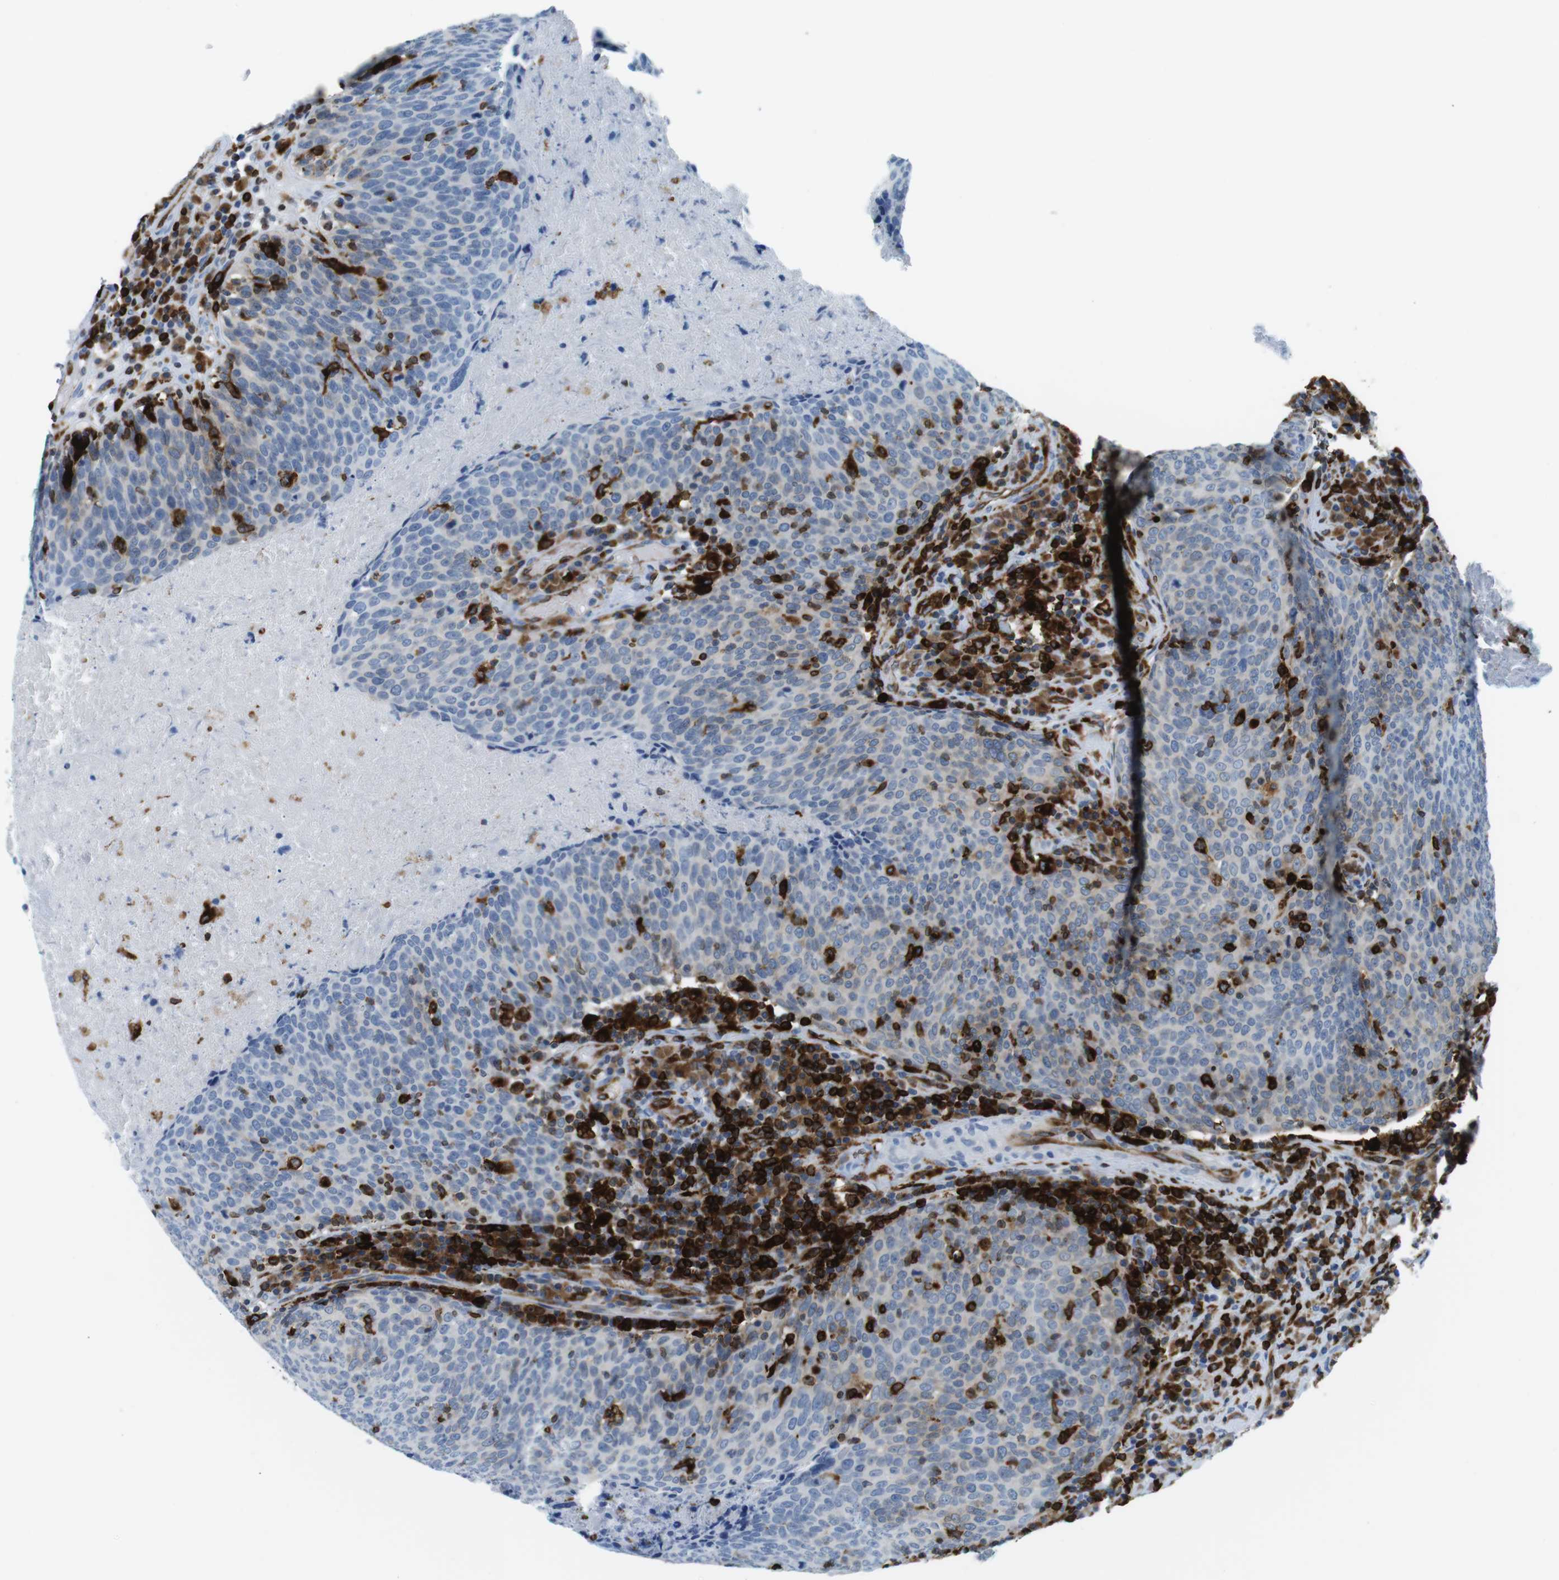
{"staining": {"intensity": "moderate", "quantity": "<25%", "location": "cytoplasmic/membranous"}, "tissue": "head and neck cancer", "cell_type": "Tumor cells", "image_type": "cancer", "snomed": [{"axis": "morphology", "description": "Squamous cell carcinoma, NOS"}, {"axis": "morphology", "description": "Squamous cell carcinoma, metastatic, NOS"}, {"axis": "topography", "description": "Lymph node"}, {"axis": "topography", "description": "Head-Neck"}], "caption": "This is an image of immunohistochemistry (IHC) staining of head and neck cancer, which shows moderate positivity in the cytoplasmic/membranous of tumor cells.", "gene": "CIITA", "patient": {"sex": "male", "age": 62}}